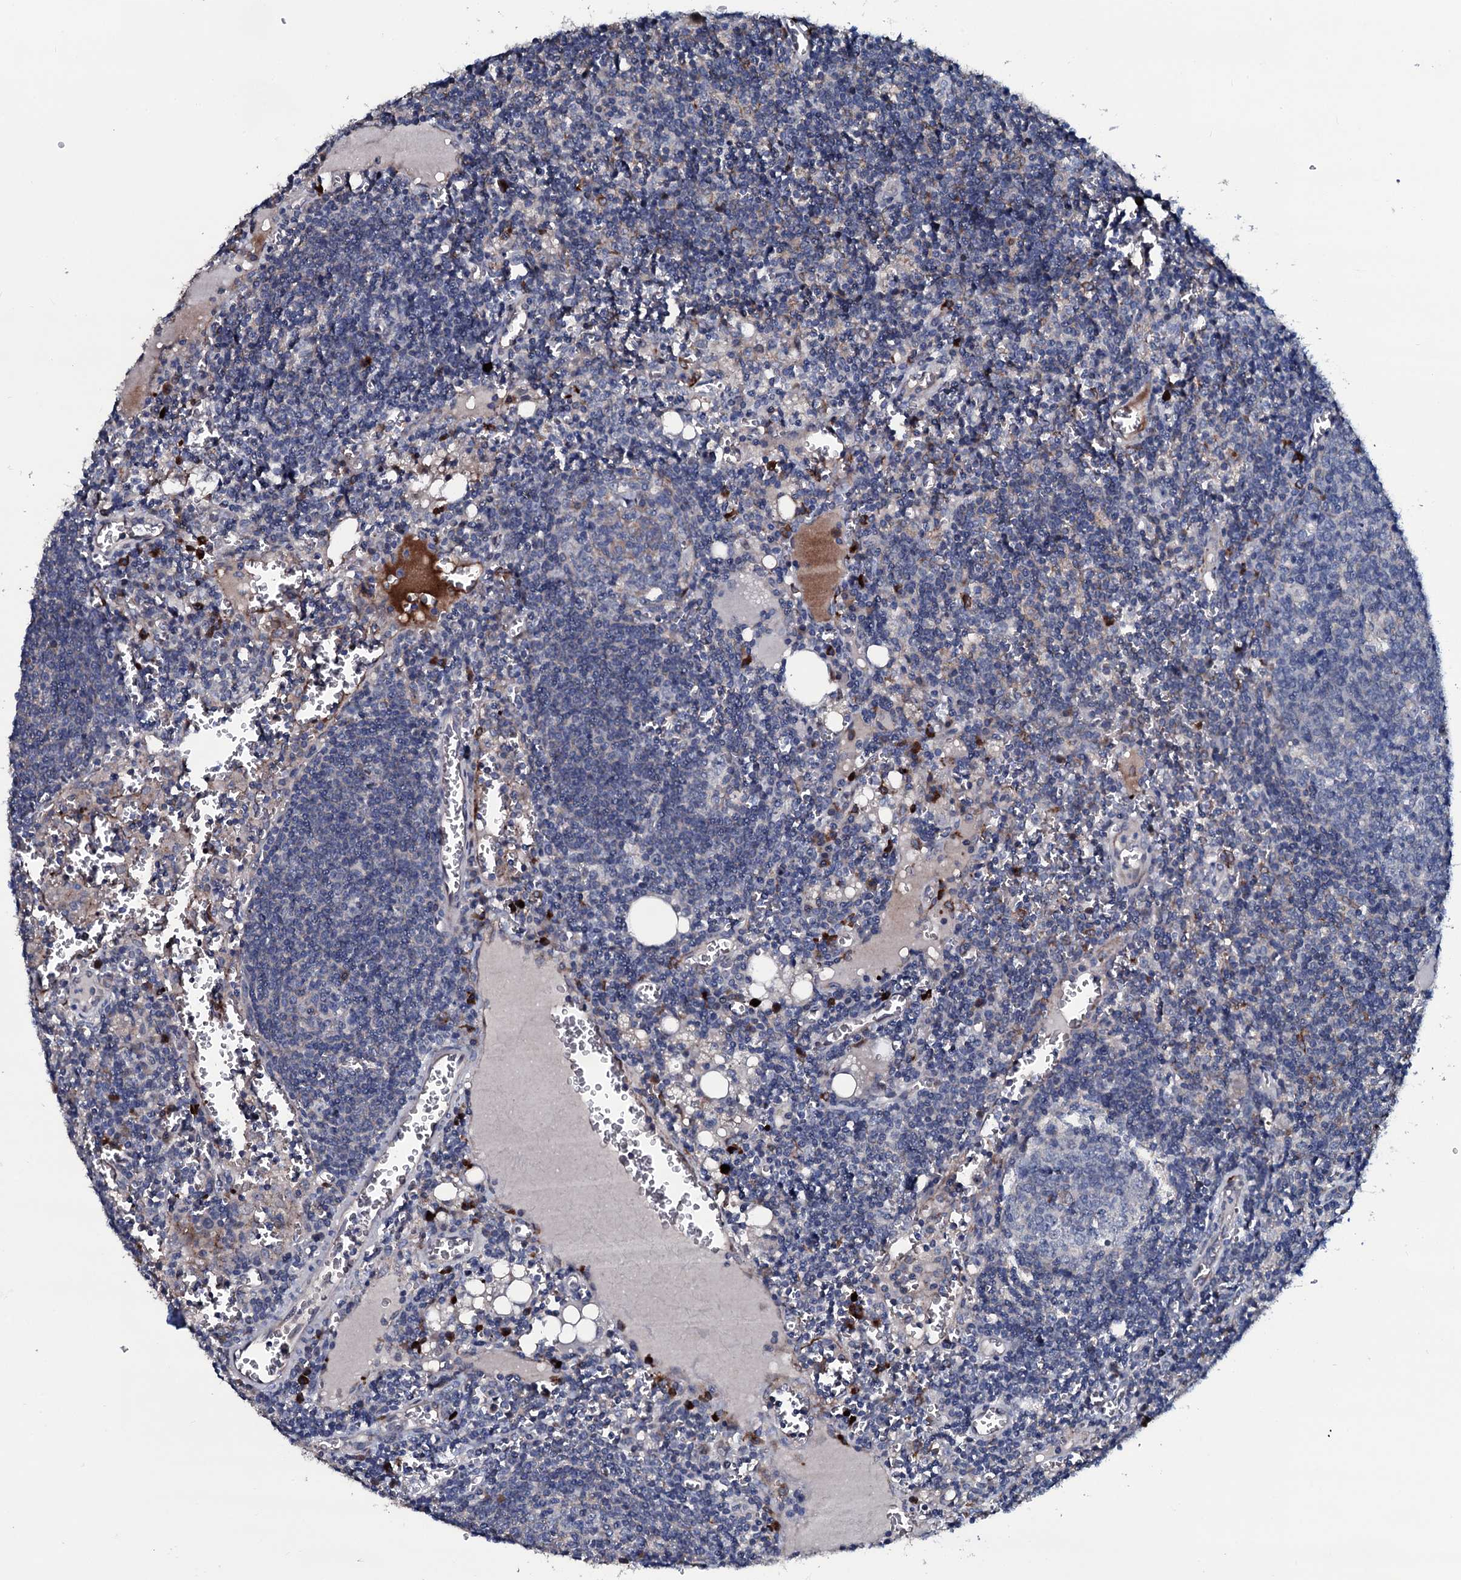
{"staining": {"intensity": "negative", "quantity": "none", "location": "none"}, "tissue": "lymph node", "cell_type": "Germinal center cells", "image_type": "normal", "snomed": [{"axis": "morphology", "description": "Normal tissue, NOS"}, {"axis": "topography", "description": "Lymph node"}], "caption": "An image of human lymph node is negative for staining in germinal center cells. (DAB immunohistochemistry (IHC) with hematoxylin counter stain).", "gene": "IL12B", "patient": {"sex": "female", "age": 73}}